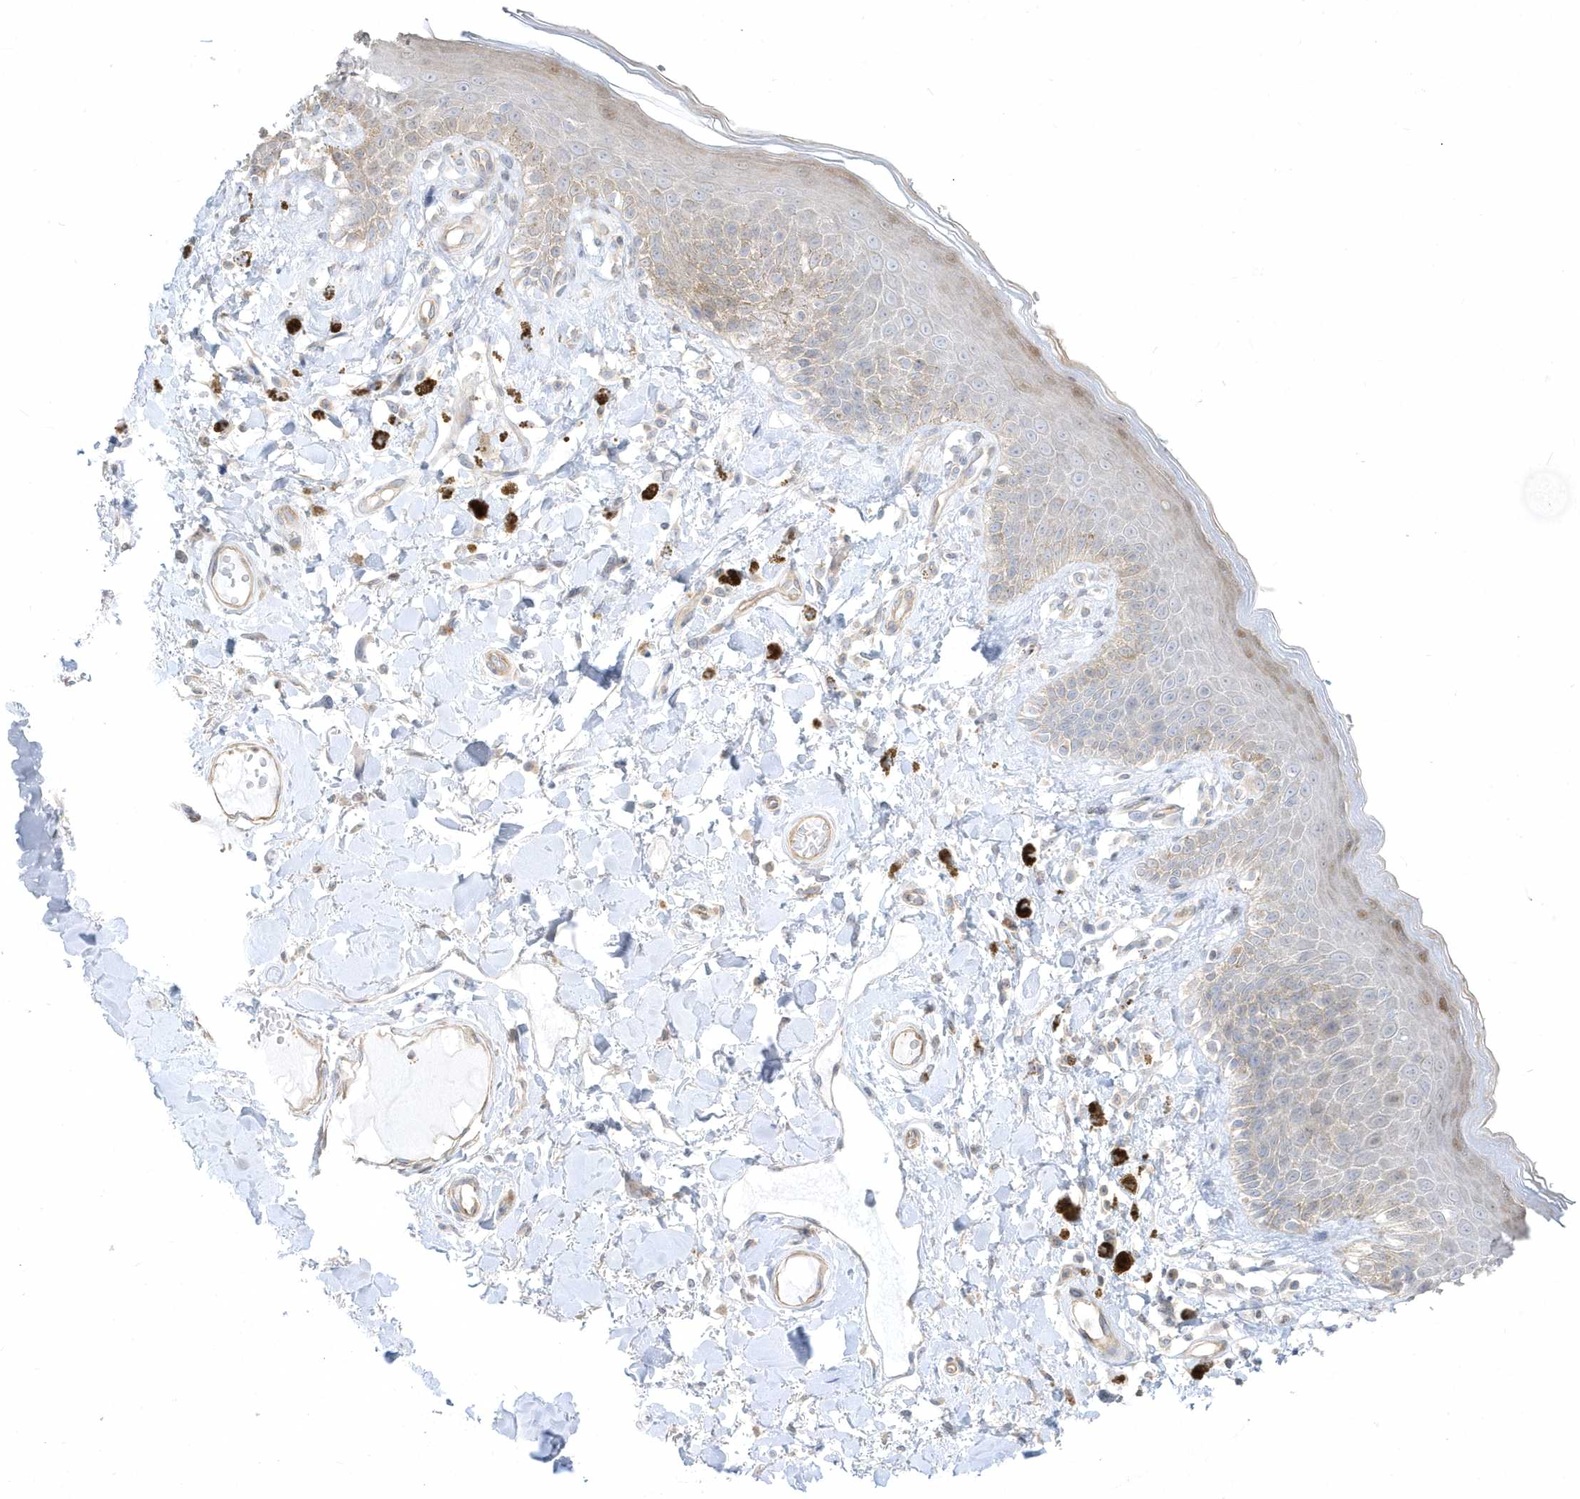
{"staining": {"intensity": "moderate", "quantity": "<25%", "location": "cytoplasmic/membranous"}, "tissue": "skin", "cell_type": "Epidermal cells", "image_type": "normal", "snomed": [{"axis": "morphology", "description": "Normal tissue, NOS"}, {"axis": "topography", "description": "Anal"}], "caption": "Moderate cytoplasmic/membranous expression for a protein is present in about <25% of epidermal cells of normal skin using immunohistochemistry.", "gene": "ARHGEF9", "patient": {"sex": "female", "age": 78}}